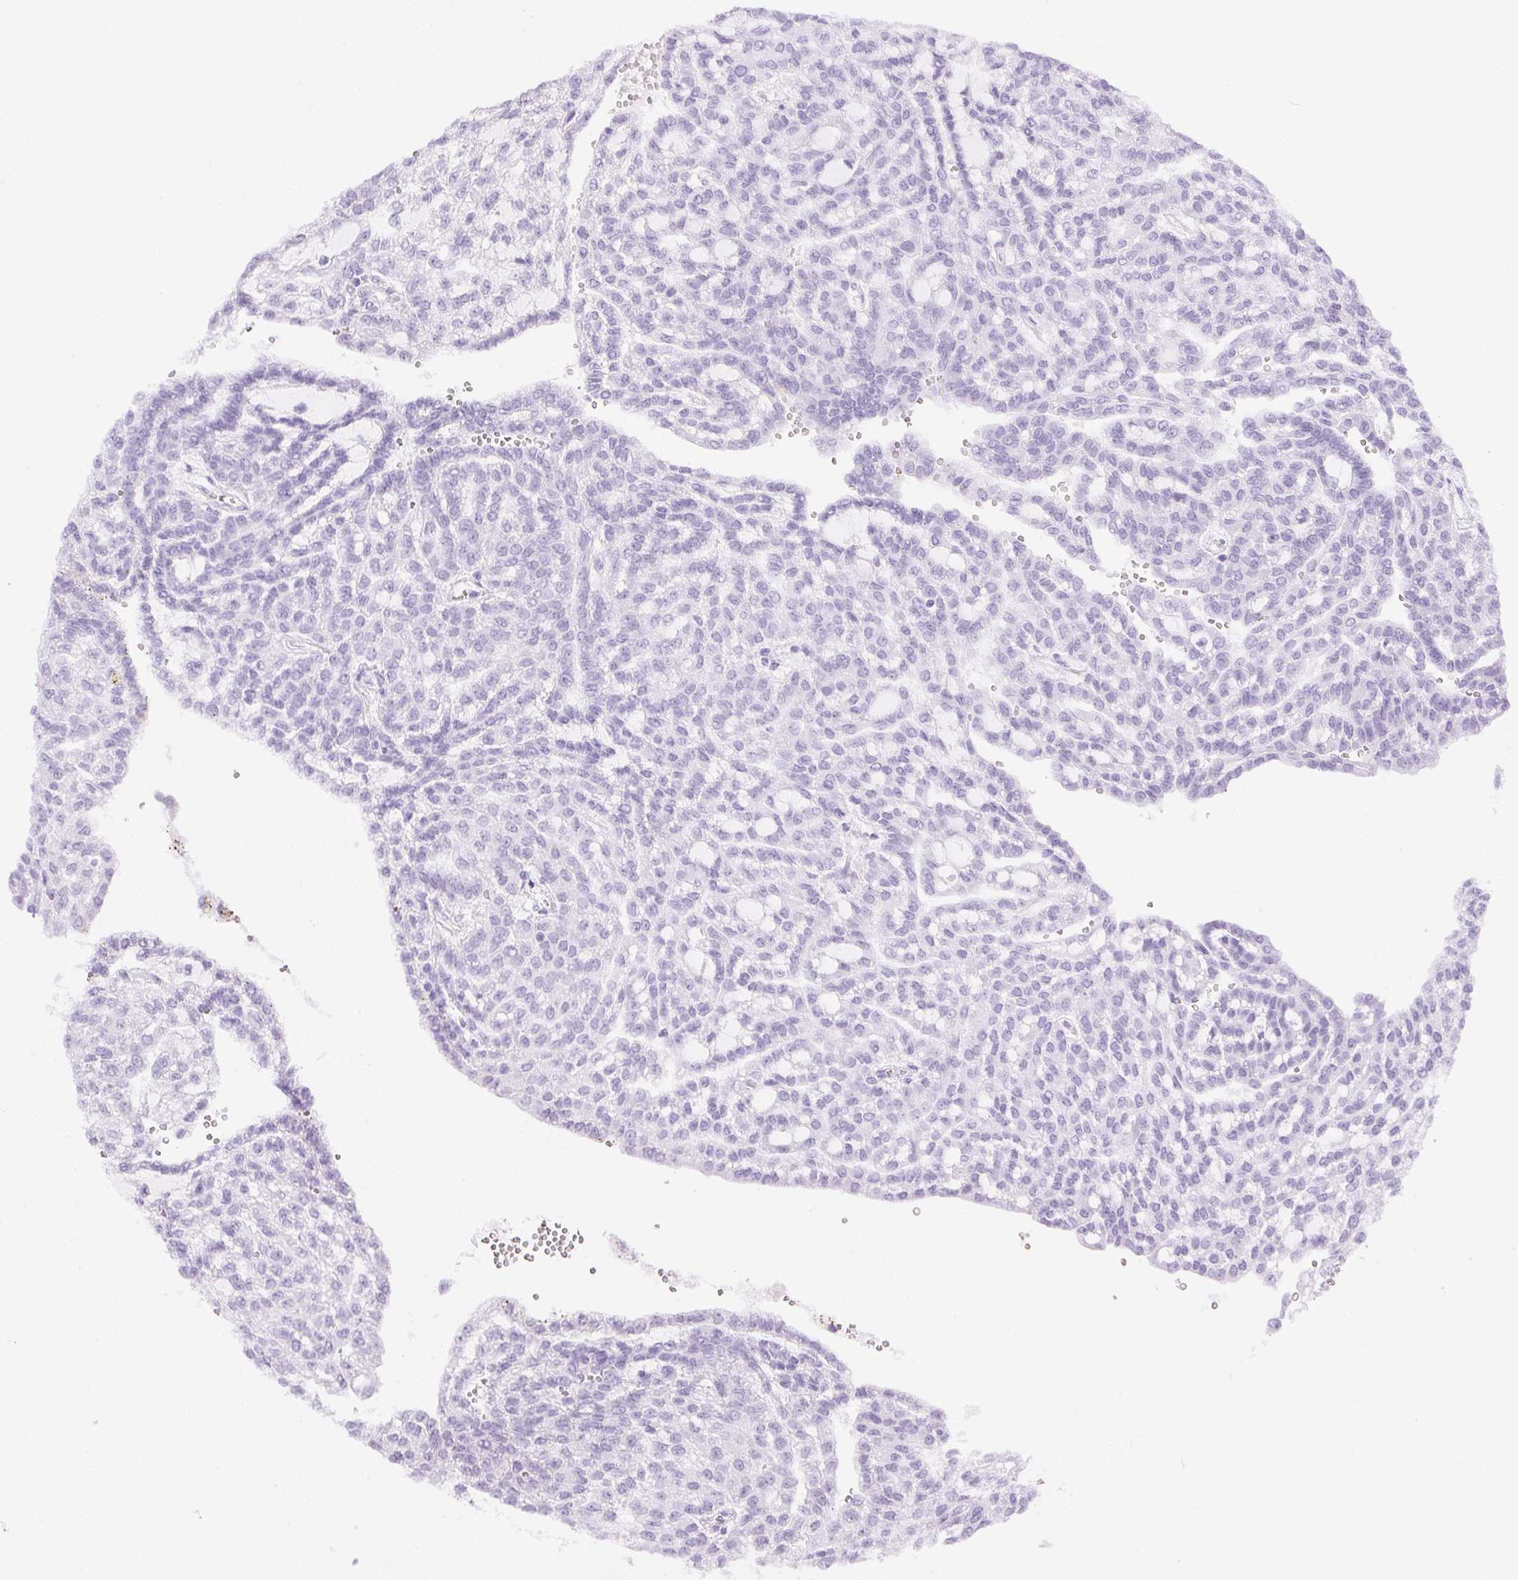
{"staining": {"intensity": "negative", "quantity": "none", "location": "none"}, "tissue": "renal cancer", "cell_type": "Tumor cells", "image_type": "cancer", "snomed": [{"axis": "morphology", "description": "Adenocarcinoma, NOS"}, {"axis": "topography", "description": "Kidney"}], "caption": "Tumor cells are negative for protein expression in human renal adenocarcinoma.", "gene": "ATP6V1G3", "patient": {"sex": "male", "age": 63}}